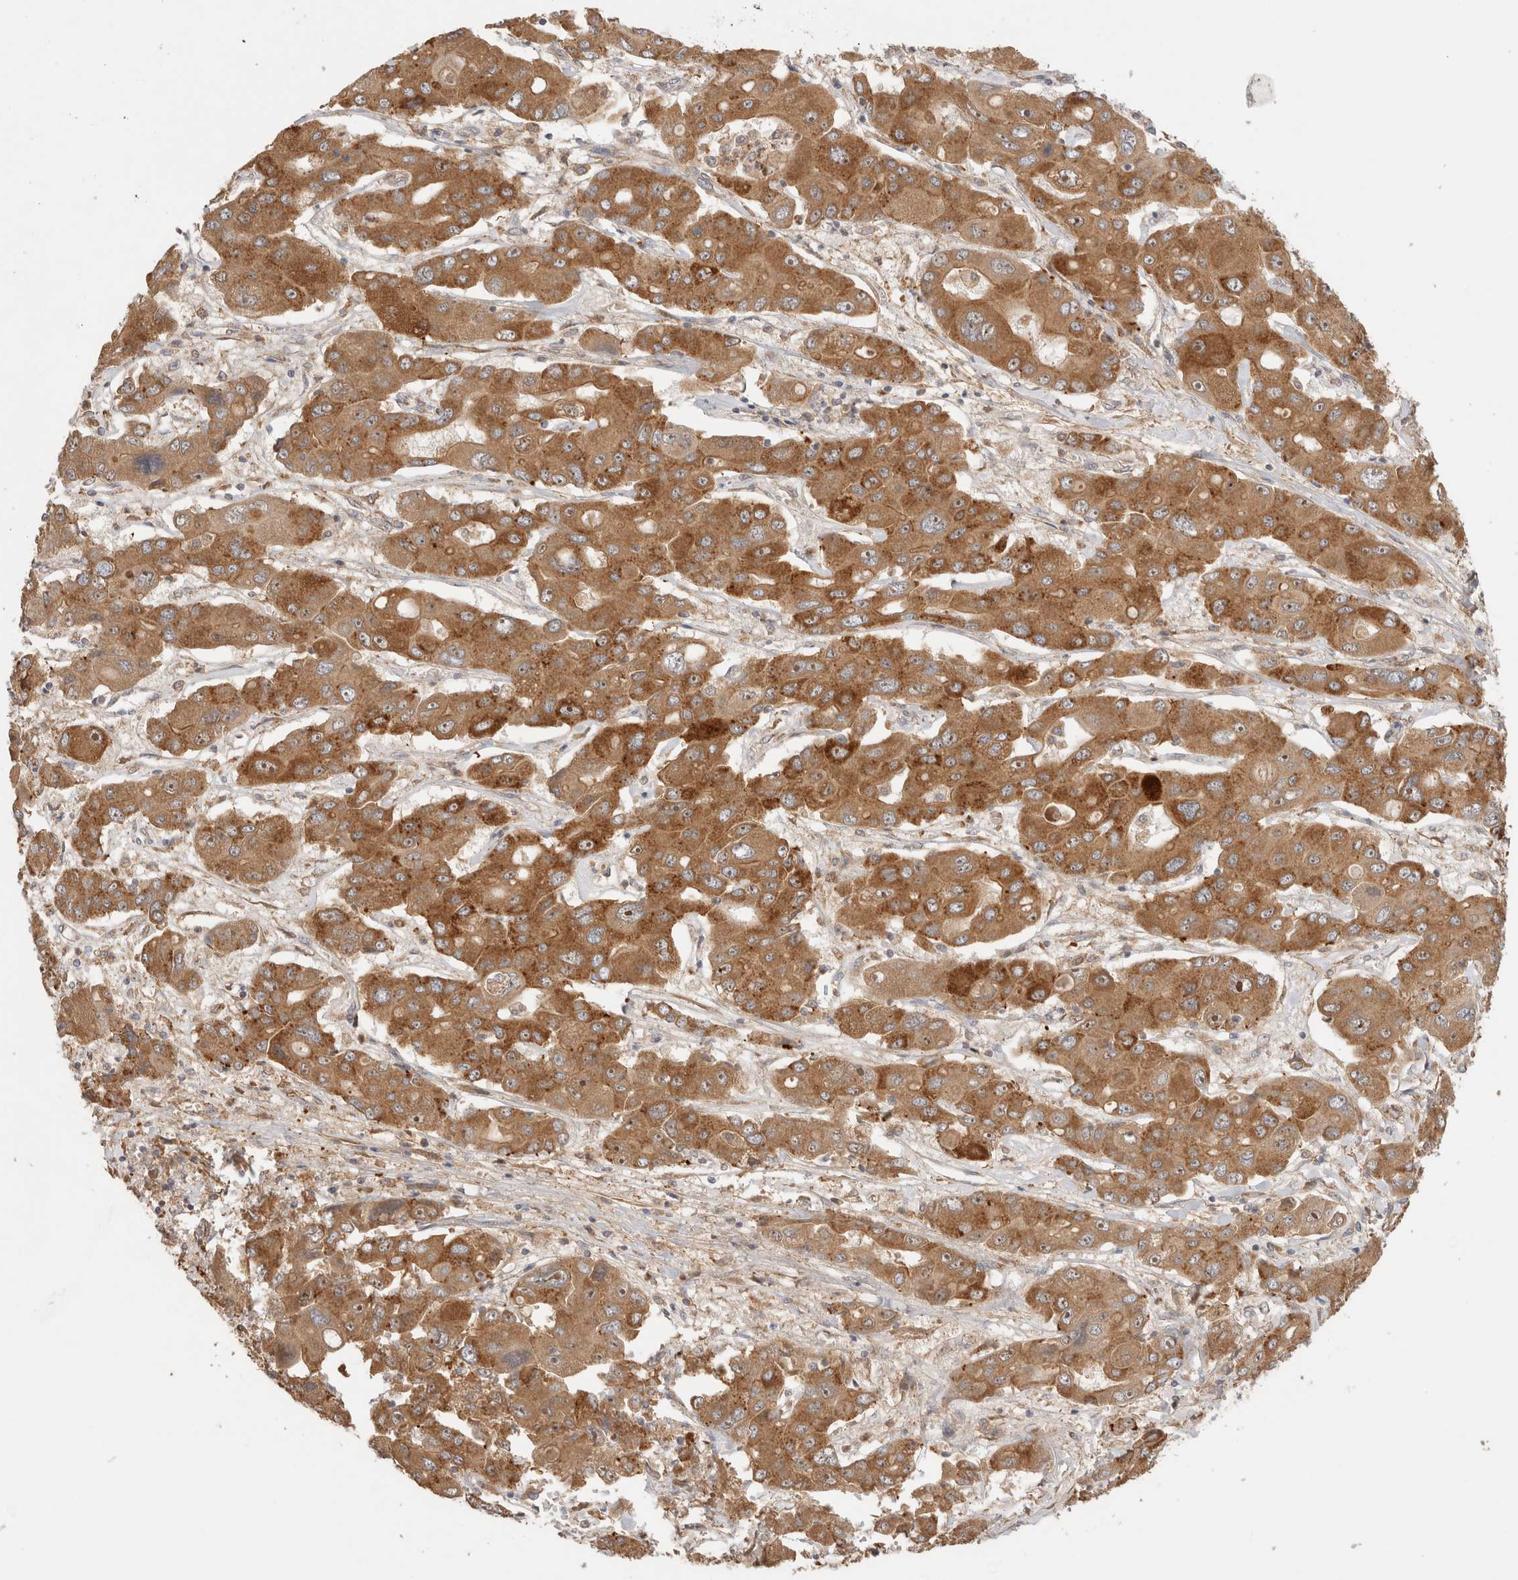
{"staining": {"intensity": "moderate", "quantity": ">75%", "location": "cytoplasmic/membranous,nuclear"}, "tissue": "liver cancer", "cell_type": "Tumor cells", "image_type": "cancer", "snomed": [{"axis": "morphology", "description": "Cholangiocarcinoma"}, {"axis": "topography", "description": "Liver"}], "caption": "There is medium levels of moderate cytoplasmic/membranous and nuclear staining in tumor cells of cholangiocarcinoma (liver), as demonstrated by immunohistochemical staining (brown color).", "gene": "SGK3", "patient": {"sex": "male", "age": 67}}